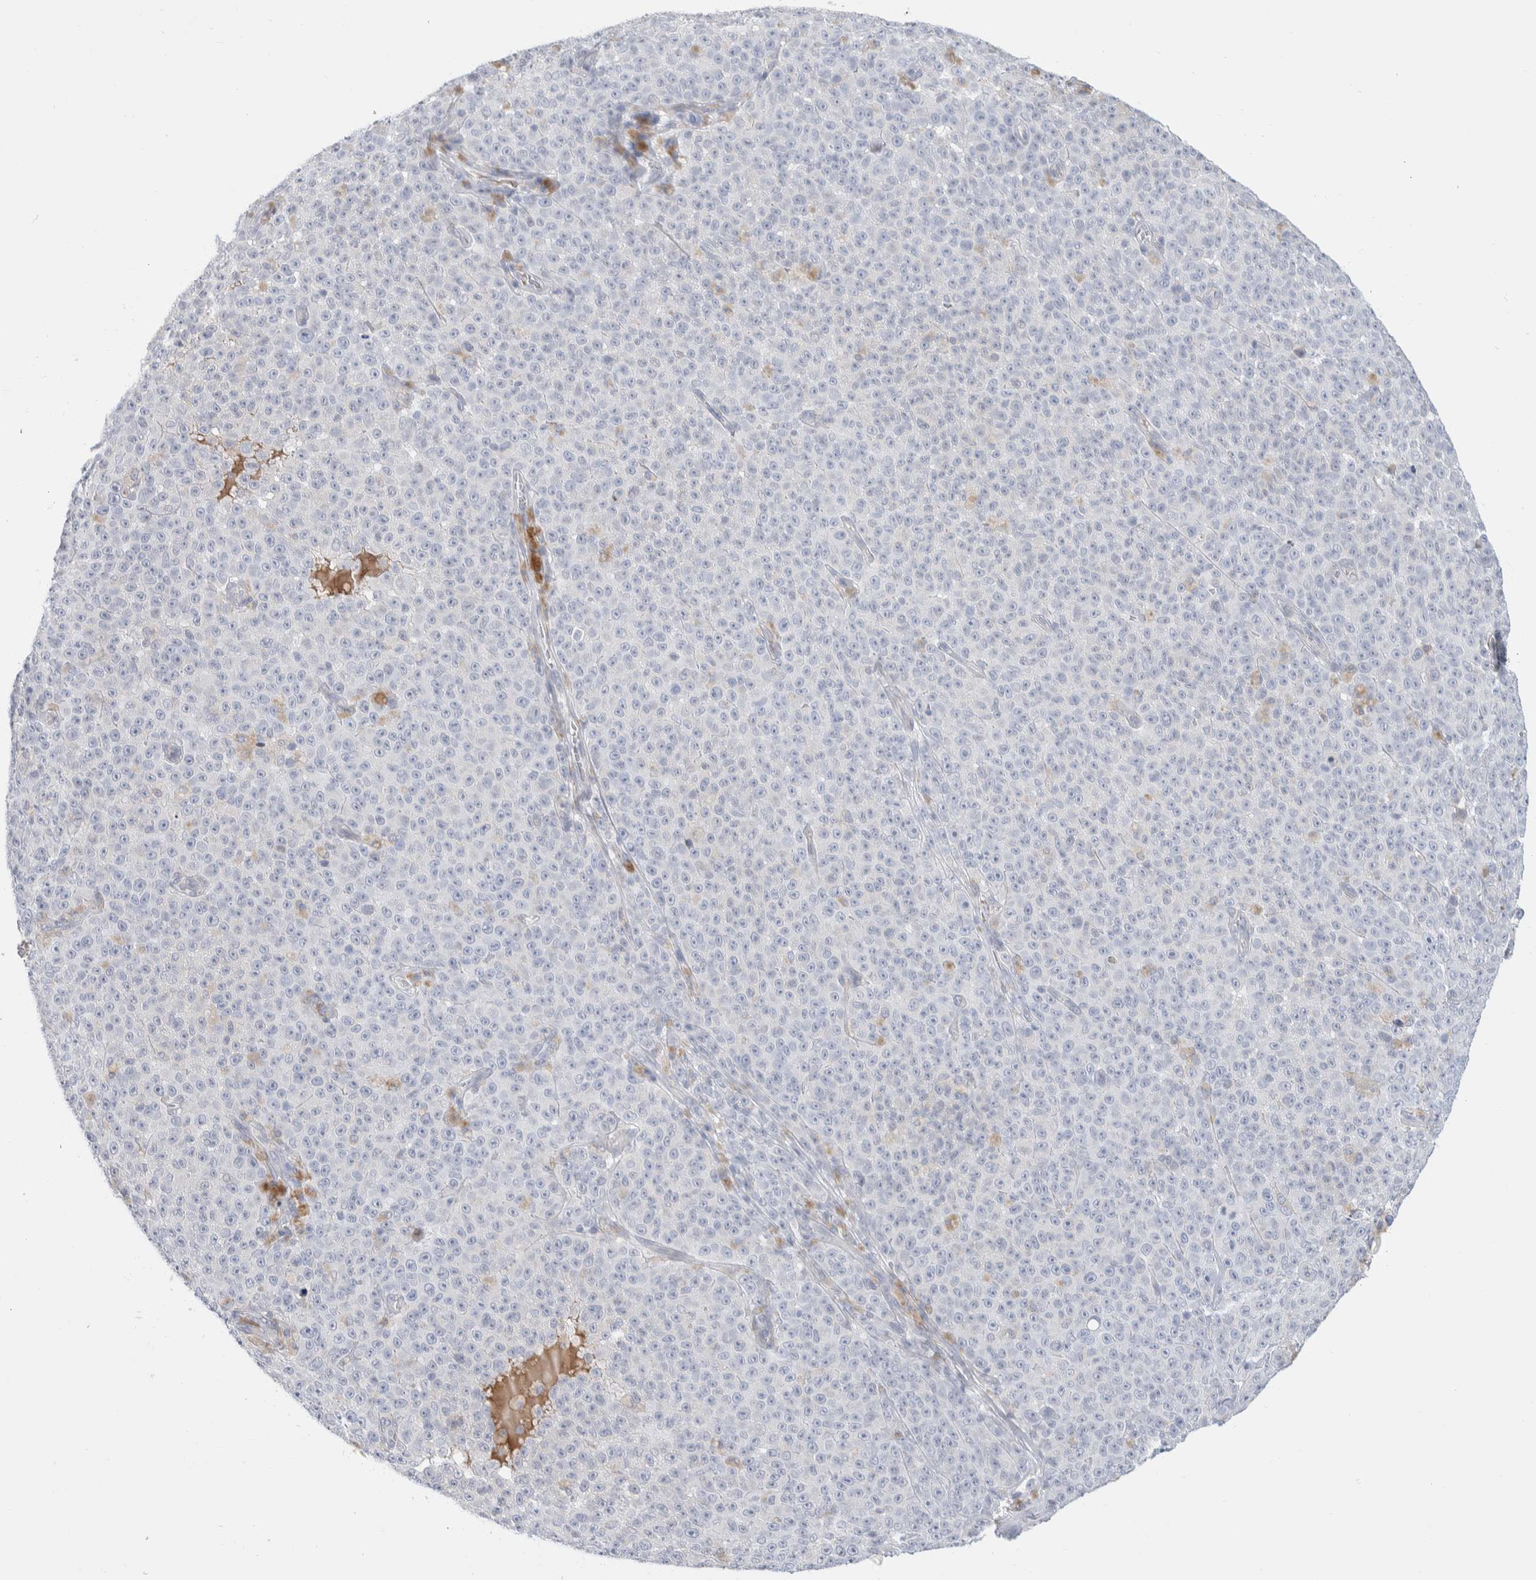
{"staining": {"intensity": "negative", "quantity": "none", "location": "none"}, "tissue": "melanoma", "cell_type": "Tumor cells", "image_type": "cancer", "snomed": [{"axis": "morphology", "description": "Malignant melanoma, NOS"}, {"axis": "topography", "description": "Skin"}], "caption": "Immunohistochemical staining of human malignant melanoma shows no significant staining in tumor cells. The staining is performed using DAB brown chromogen with nuclei counter-stained in using hematoxylin.", "gene": "RUSF1", "patient": {"sex": "female", "age": 82}}